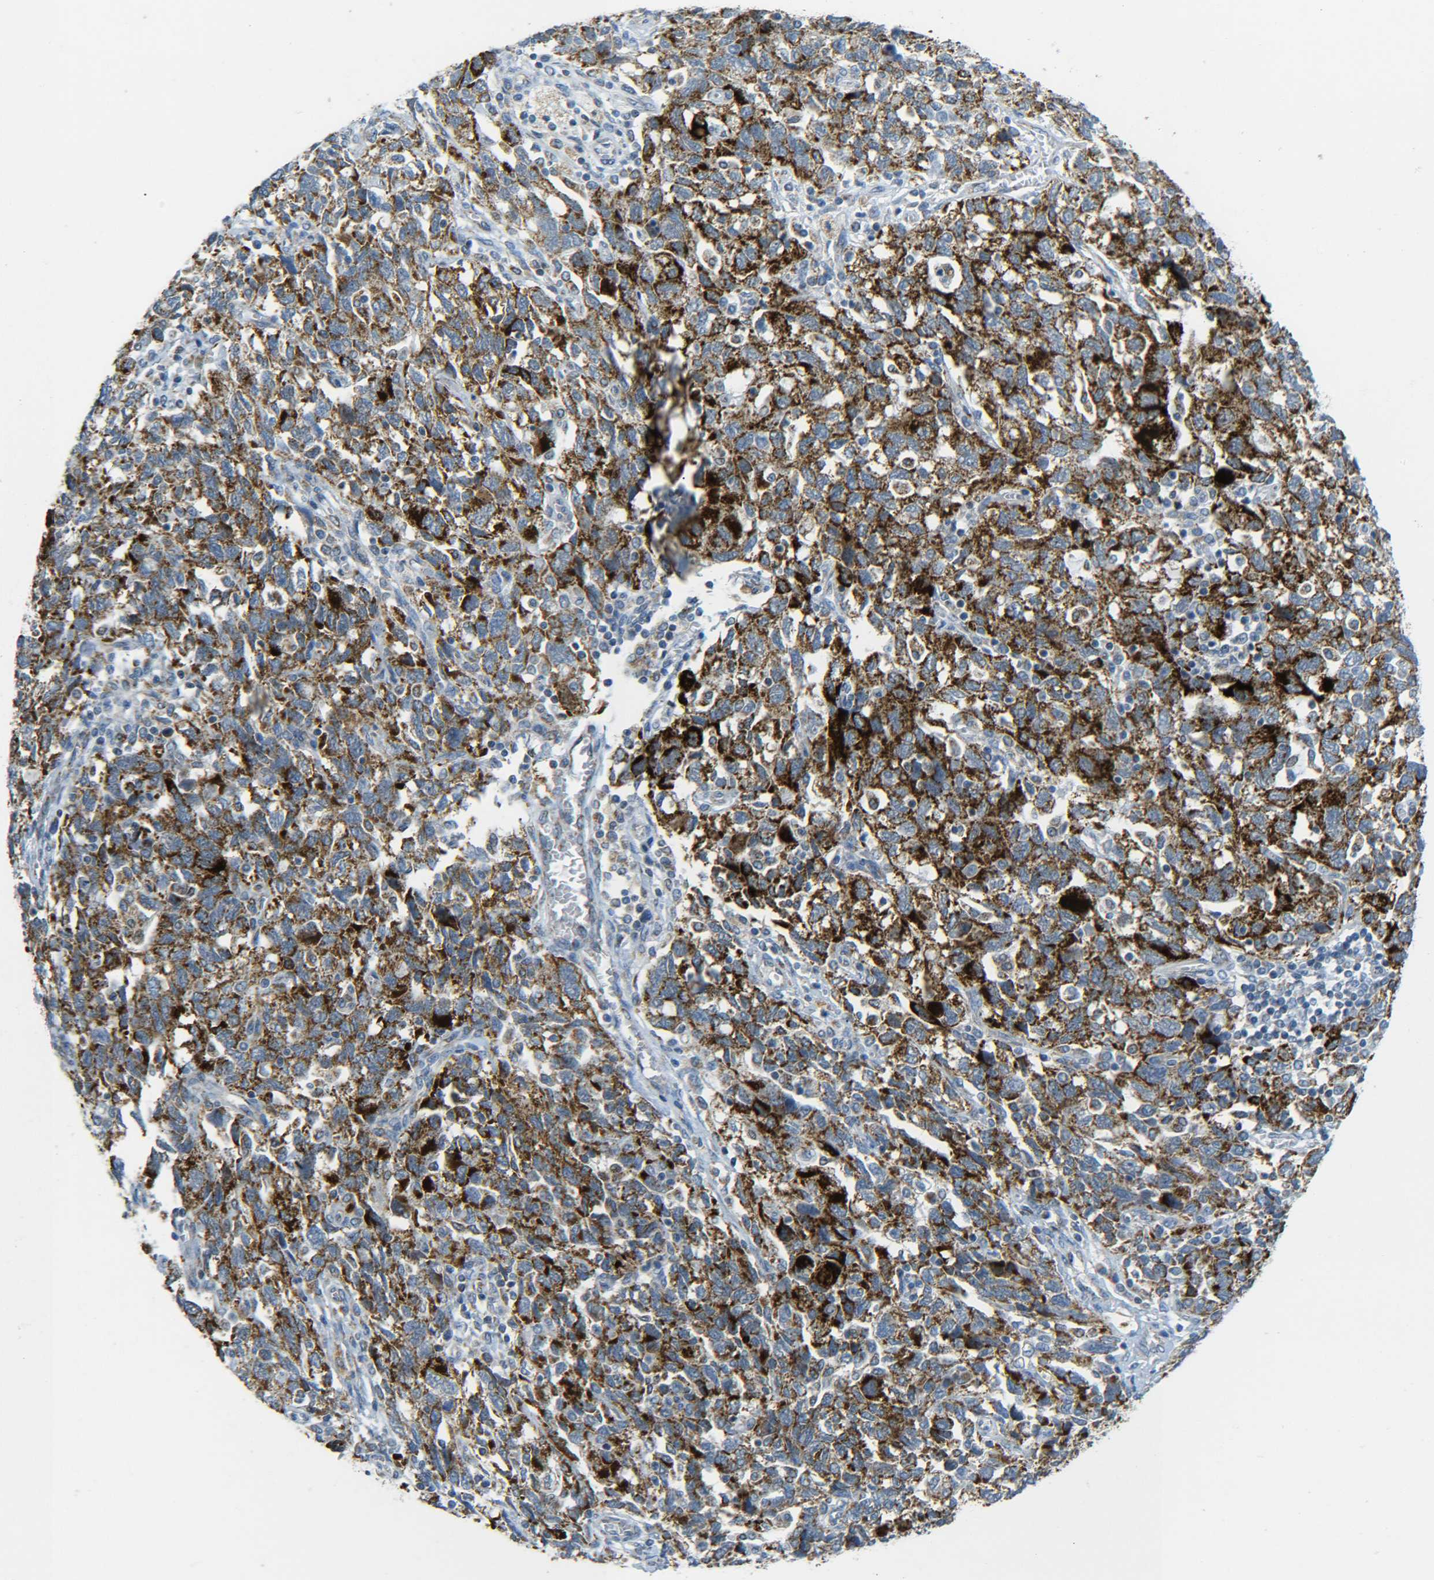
{"staining": {"intensity": "strong", "quantity": ">75%", "location": "cytoplasmic/membranous"}, "tissue": "ovarian cancer", "cell_type": "Tumor cells", "image_type": "cancer", "snomed": [{"axis": "morphology", "description": "Carcinoma, NOS"}, {"axis": "morphology", "description": "Cystadenocarcinoma, serous, NOS"}, {"axis": "topography", "description": "Ovary"}], "caption": "A micrograph showing strong cytoplasmic/membranous staining in about >75% of tumor cells in ovarian cancer, as visualized by brown immunohistochemical staining.", "gene": "CYB5R1", "patient": {"sex": "female", "age": 69}}